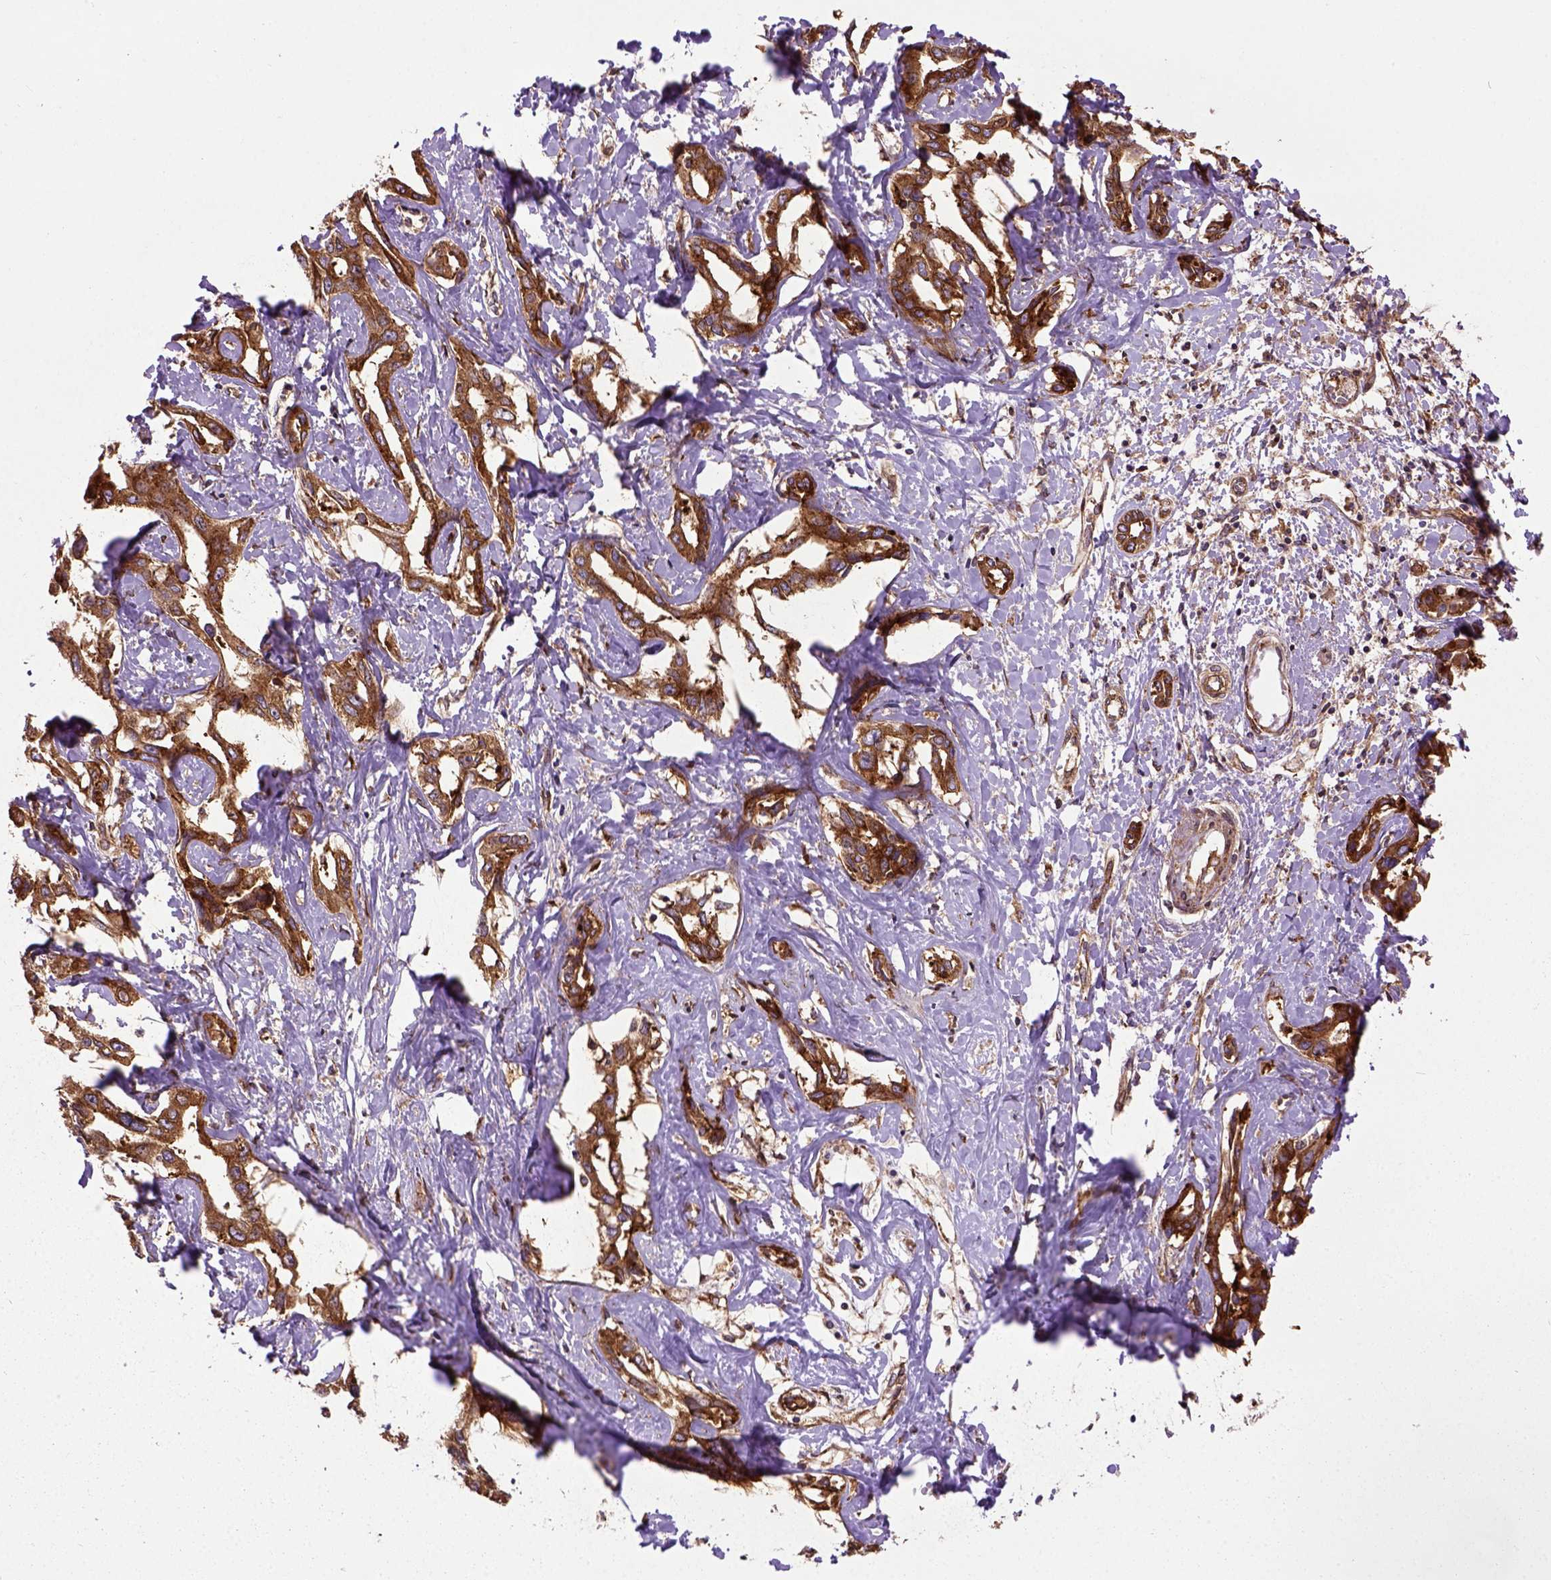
{"staining": {"intensity": "strong", "quantity": ">75%", "location": "cytoplasmic/membranous"}, "tissue": "liver cancer", "cell_type": "Tumor cells", "image_type": "cancer", "snomed": [{"axis": "morphology", "description": "Cholangiocarcinoma"}, {"axis": "topography", "description": "Liver"}], "caption": "Liver cancer (cholangiocarcinoma) stained with IHC exhibits strong cytoplasmic/membranous expression in about >75% of tumor cells.", "gene": "CAPRIN1", "patient": {"sex": "male", "age": 59}}